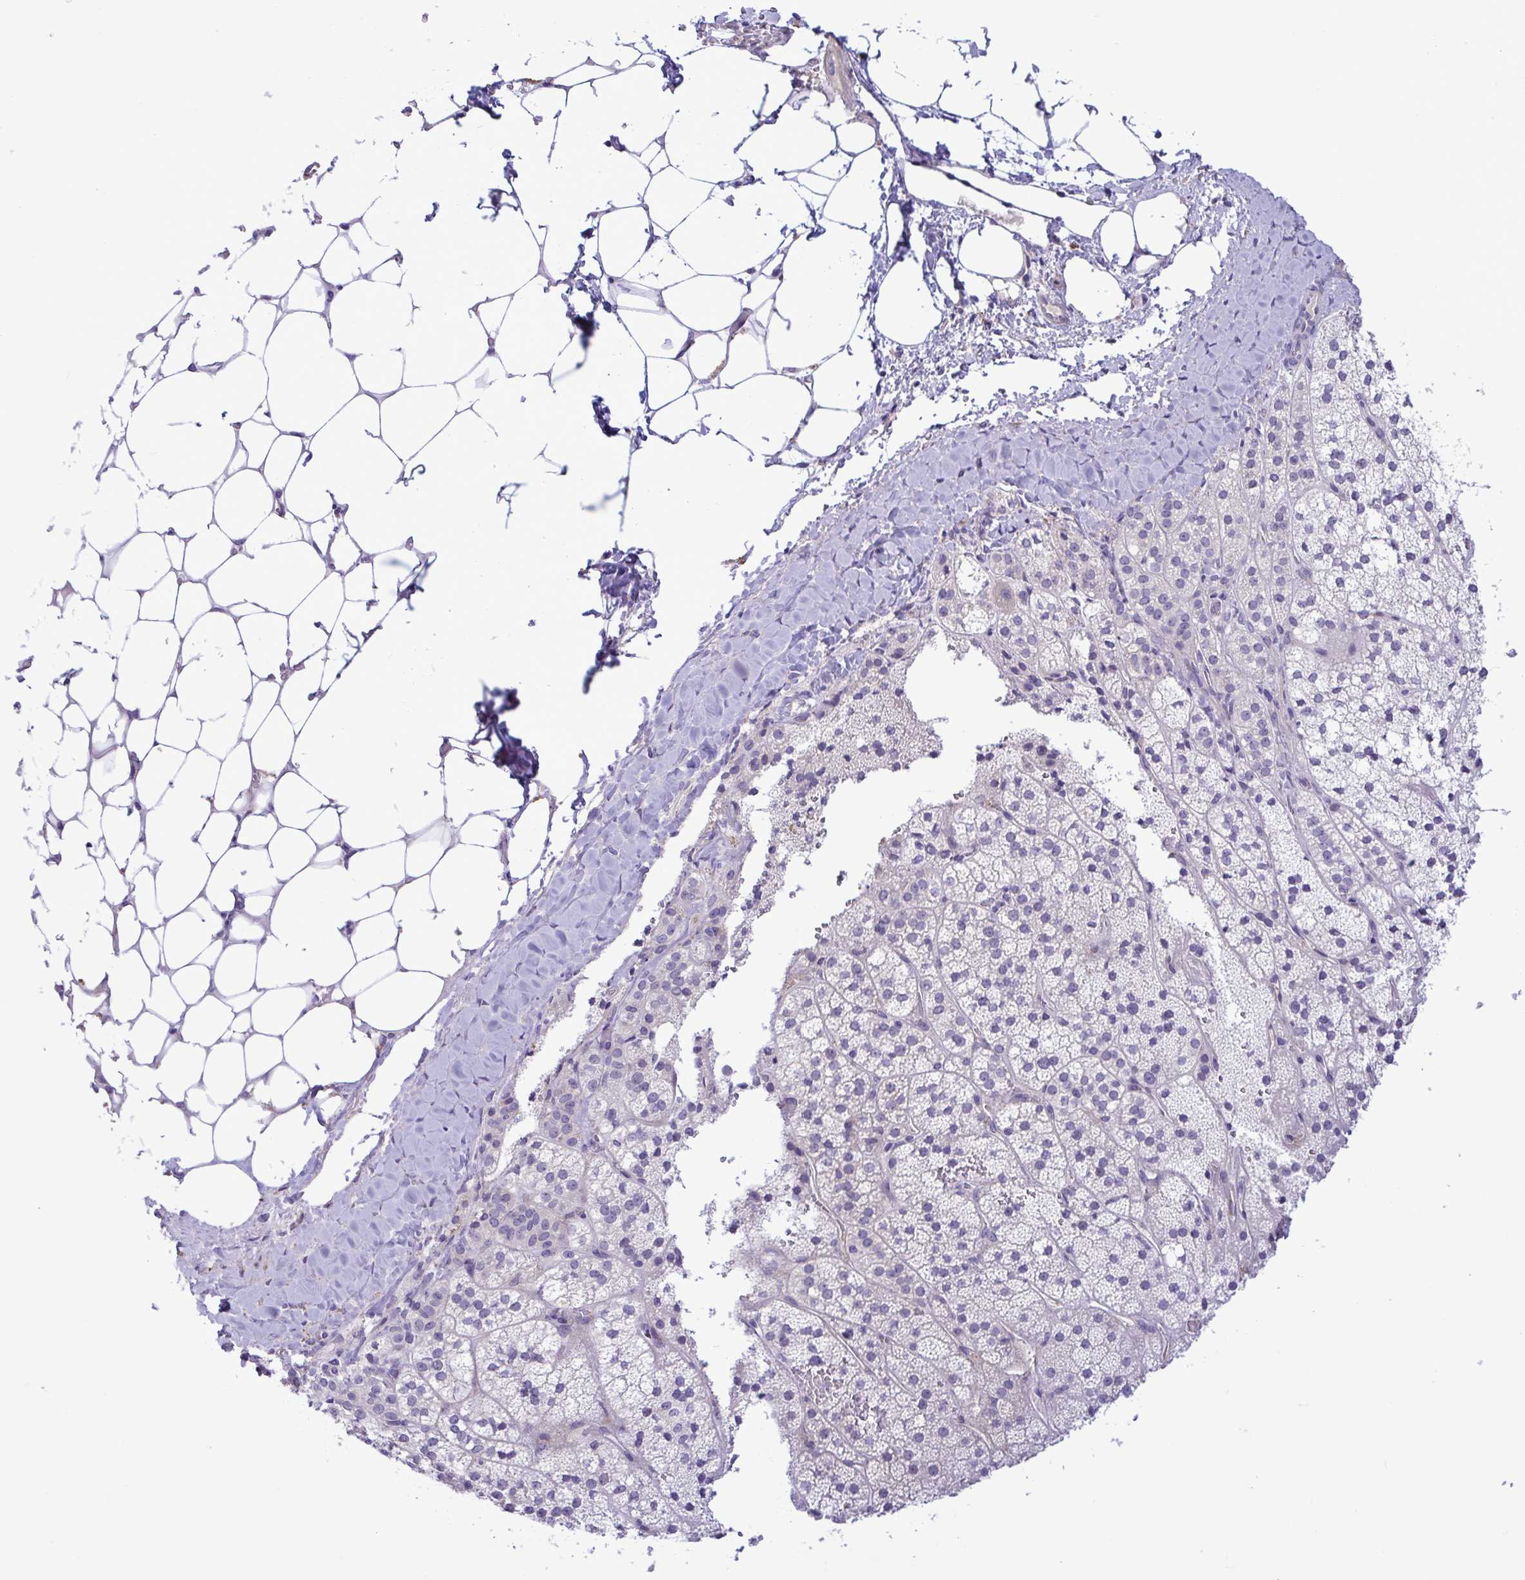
{"staining": {"intensity": "negative", "quantity": "none", "location": "none"}, "tissue": "adrenal gland", "cell_type": "Glandular cells", "image_type": "normal", "snomed": [{"axis": "morphology", "description": "Normal tissue, NOS"}, {"axis": "topography", "description": "Adrenal gland"}], "caption": "This is an immunohistochemistry histopathology image of normal adrenal gland. There is no positivity in glandular cells.", "gene": "FAM86B1", "patient": {"sex": "male", "age": 53}}